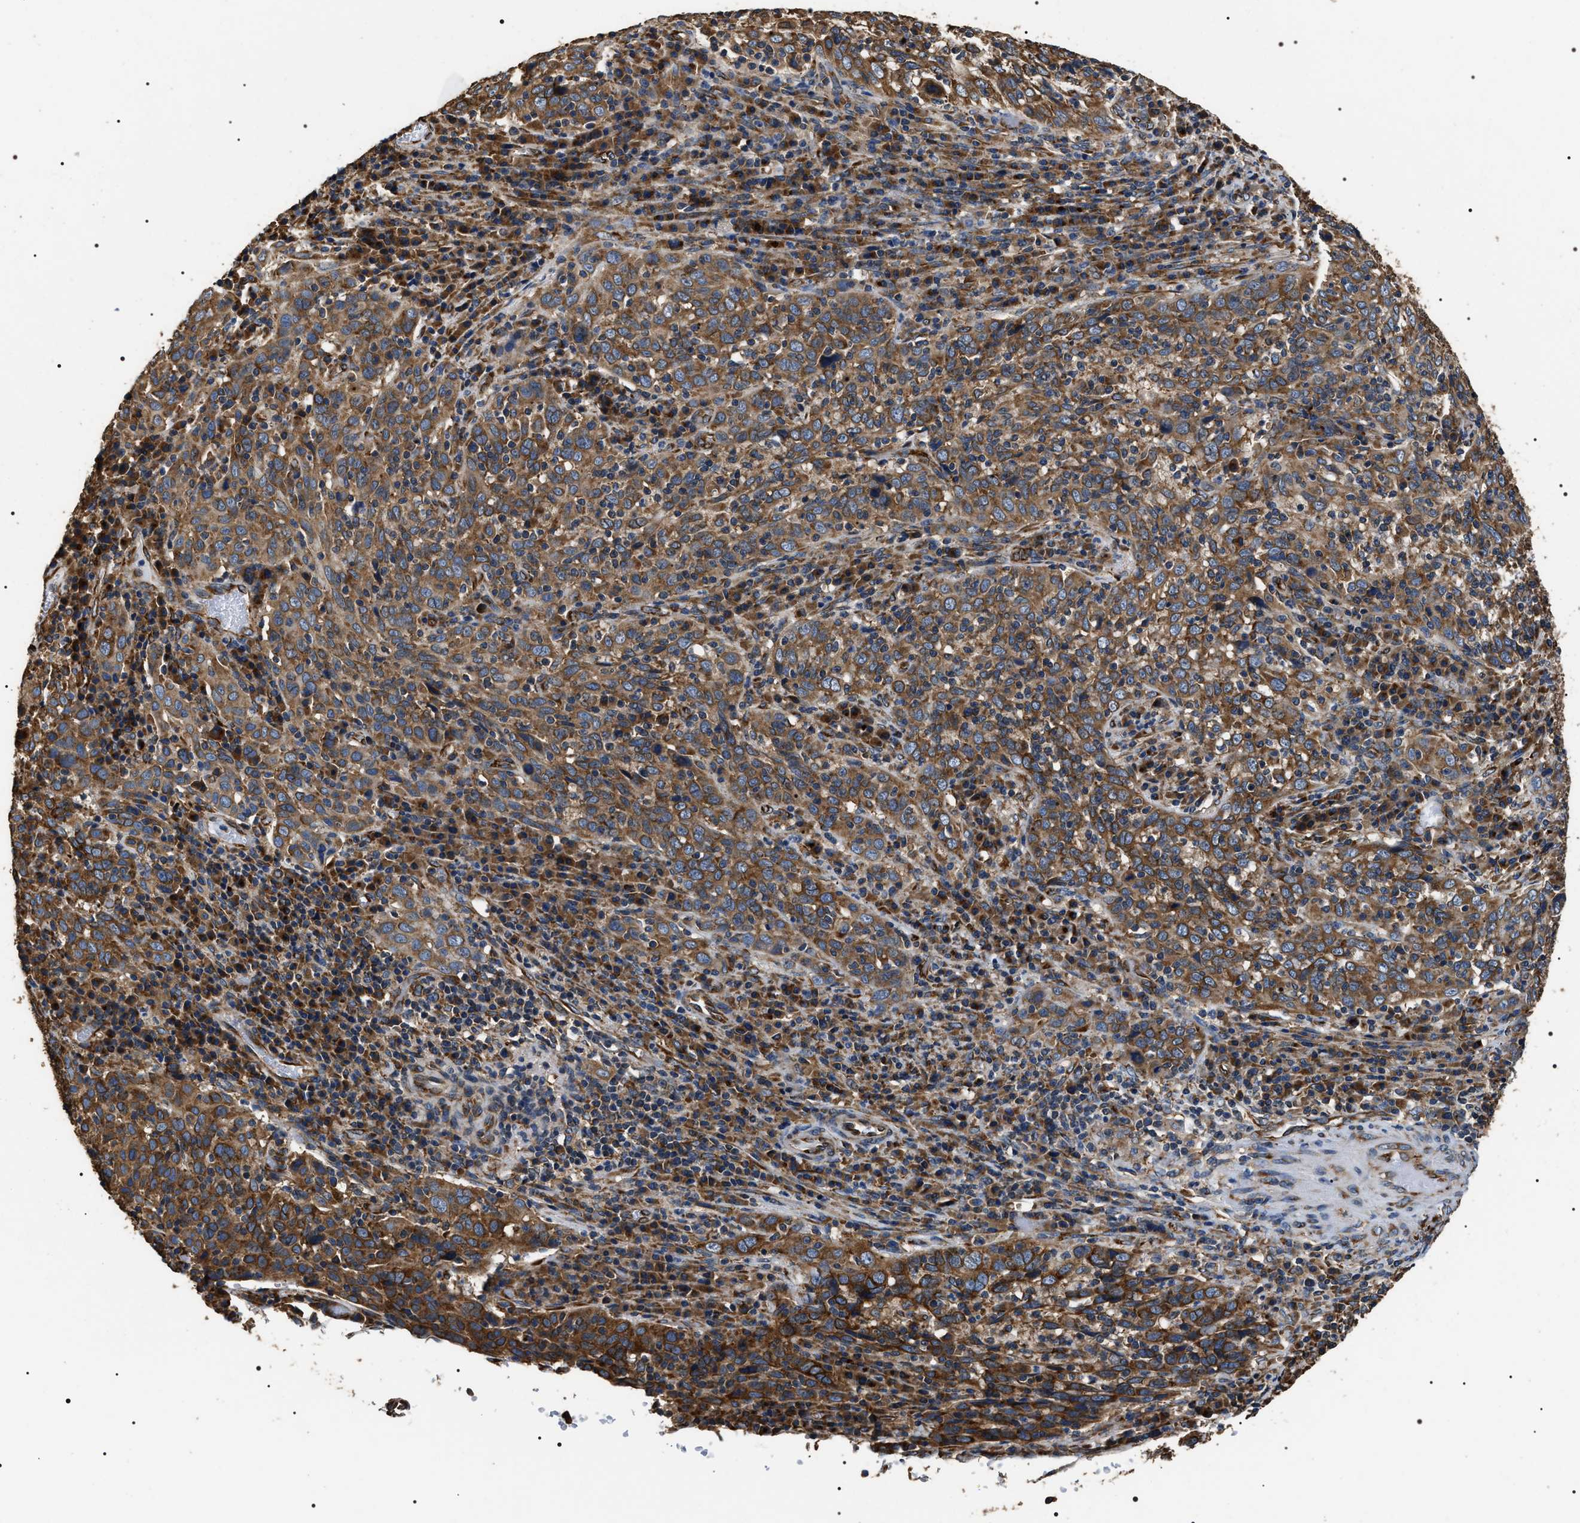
{"staining": {"intensity": "moderate", "quantity": ">75%", "location": "cytoplasmic/membranous"}, "tissue": "cervical cancer", "cell_type": "Tumor cells", "image_type": "cancer", "snomed": [{"axis": "morphology", "description": "Squamous cell carcinoma, NOS"}, {"axis": "topography", "description": "Cervix"}], "caption": "Protein staining of squamous cell carcinoma (cervical) tissue reveals moderate cytoplasmic/membranous positivity in approximately >75% of tumor cells.", "gene": "KTN1", "patient": {"sex": "female", "age": 46}}